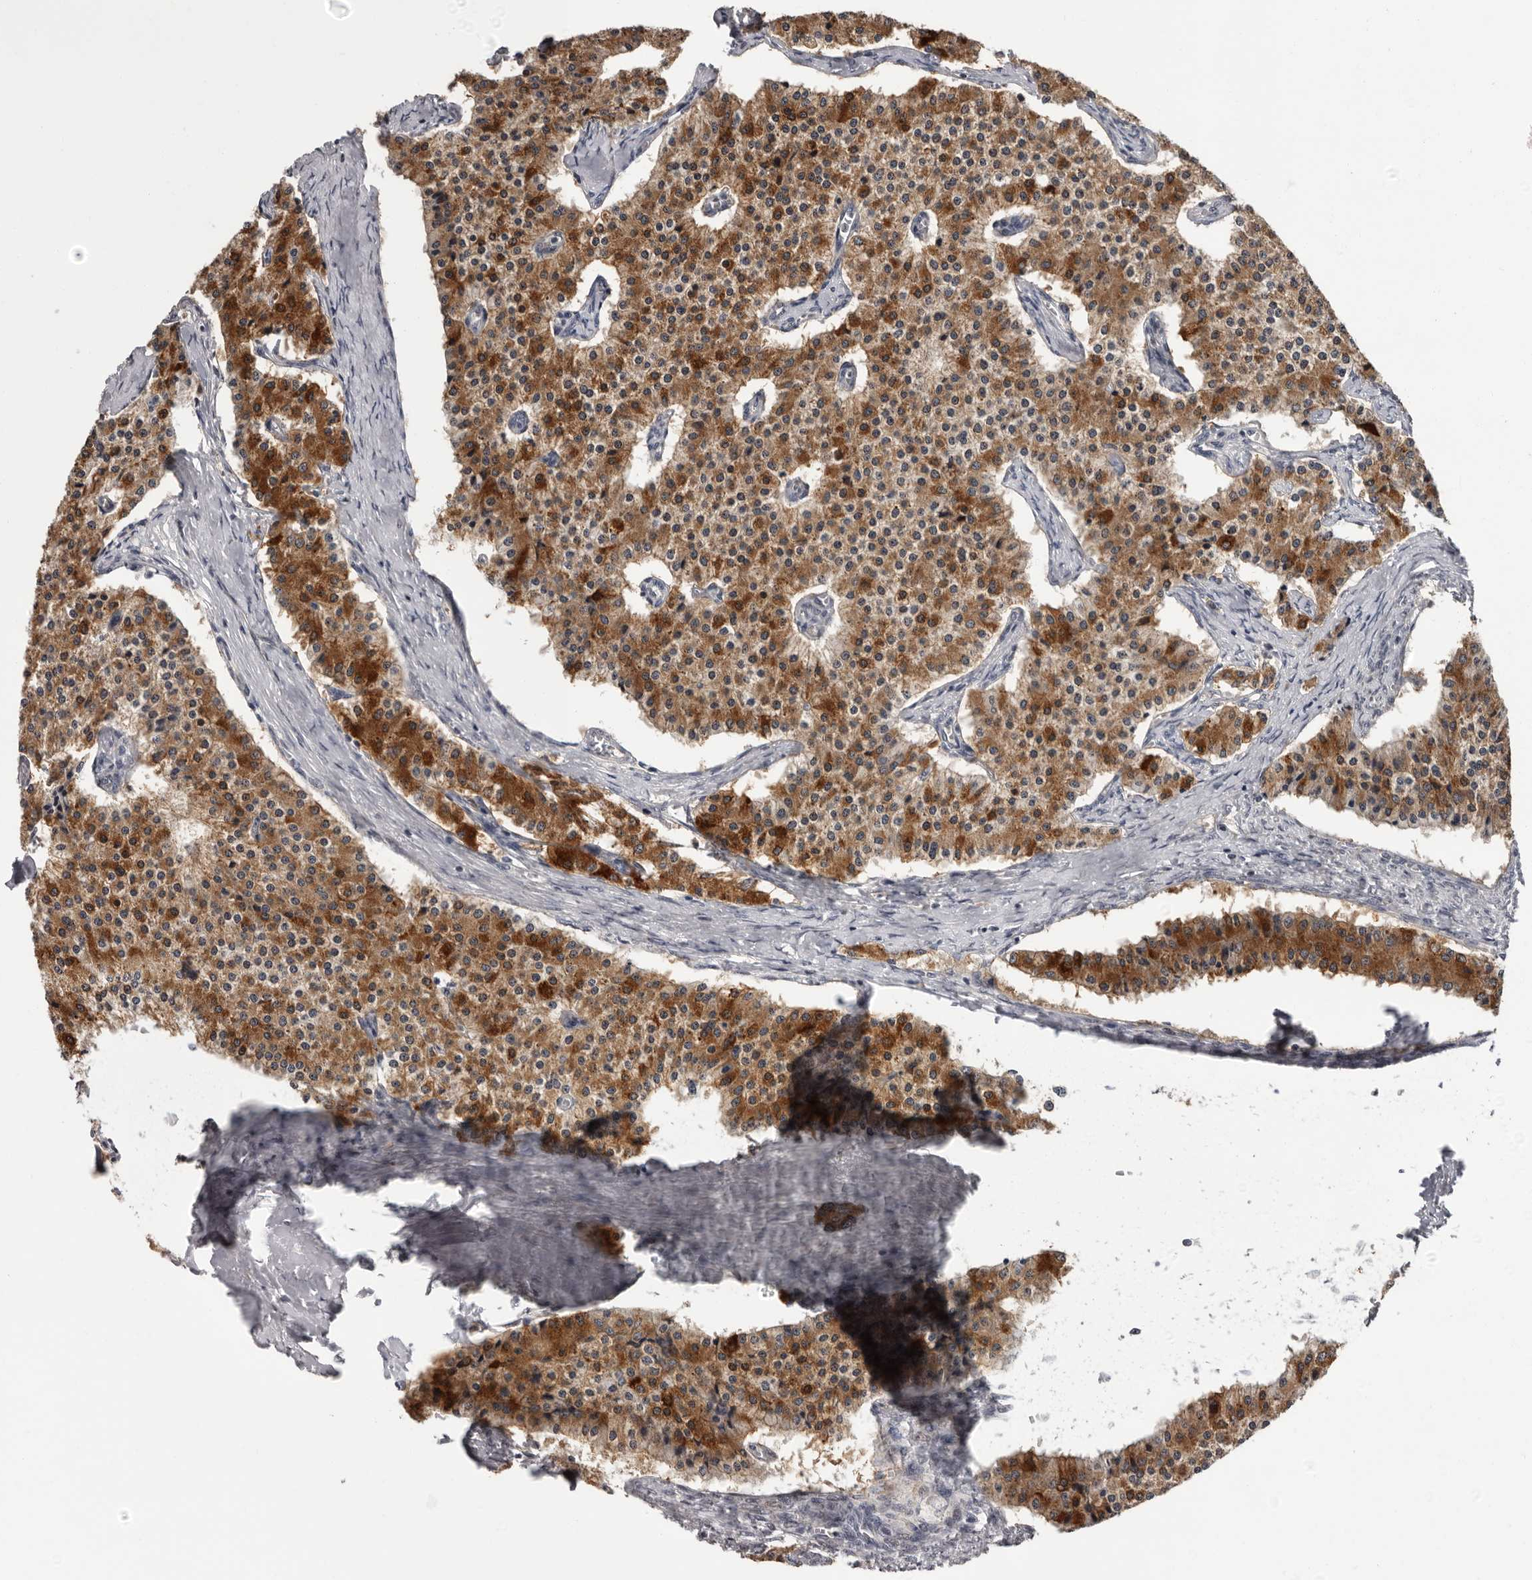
{"staining": {"intensity": "strong", "quantity": "25%-75%", "location": "cytoplasmic/membranous"}, "tissue": "carcinoid", "cell_type": "Tumor cells", "image_type": "cancer", "snomed": [{"axis": "morphology", "description": "Carcinoid, malignant, NOS"}, {"axis": "topography", "description": "Colon"}], "caption": "Carcinoid stained with a protein marker exhibits strong staining in tumor cells.", "gene": "MED8", "patient": {"sex": "female", "age": 52}}